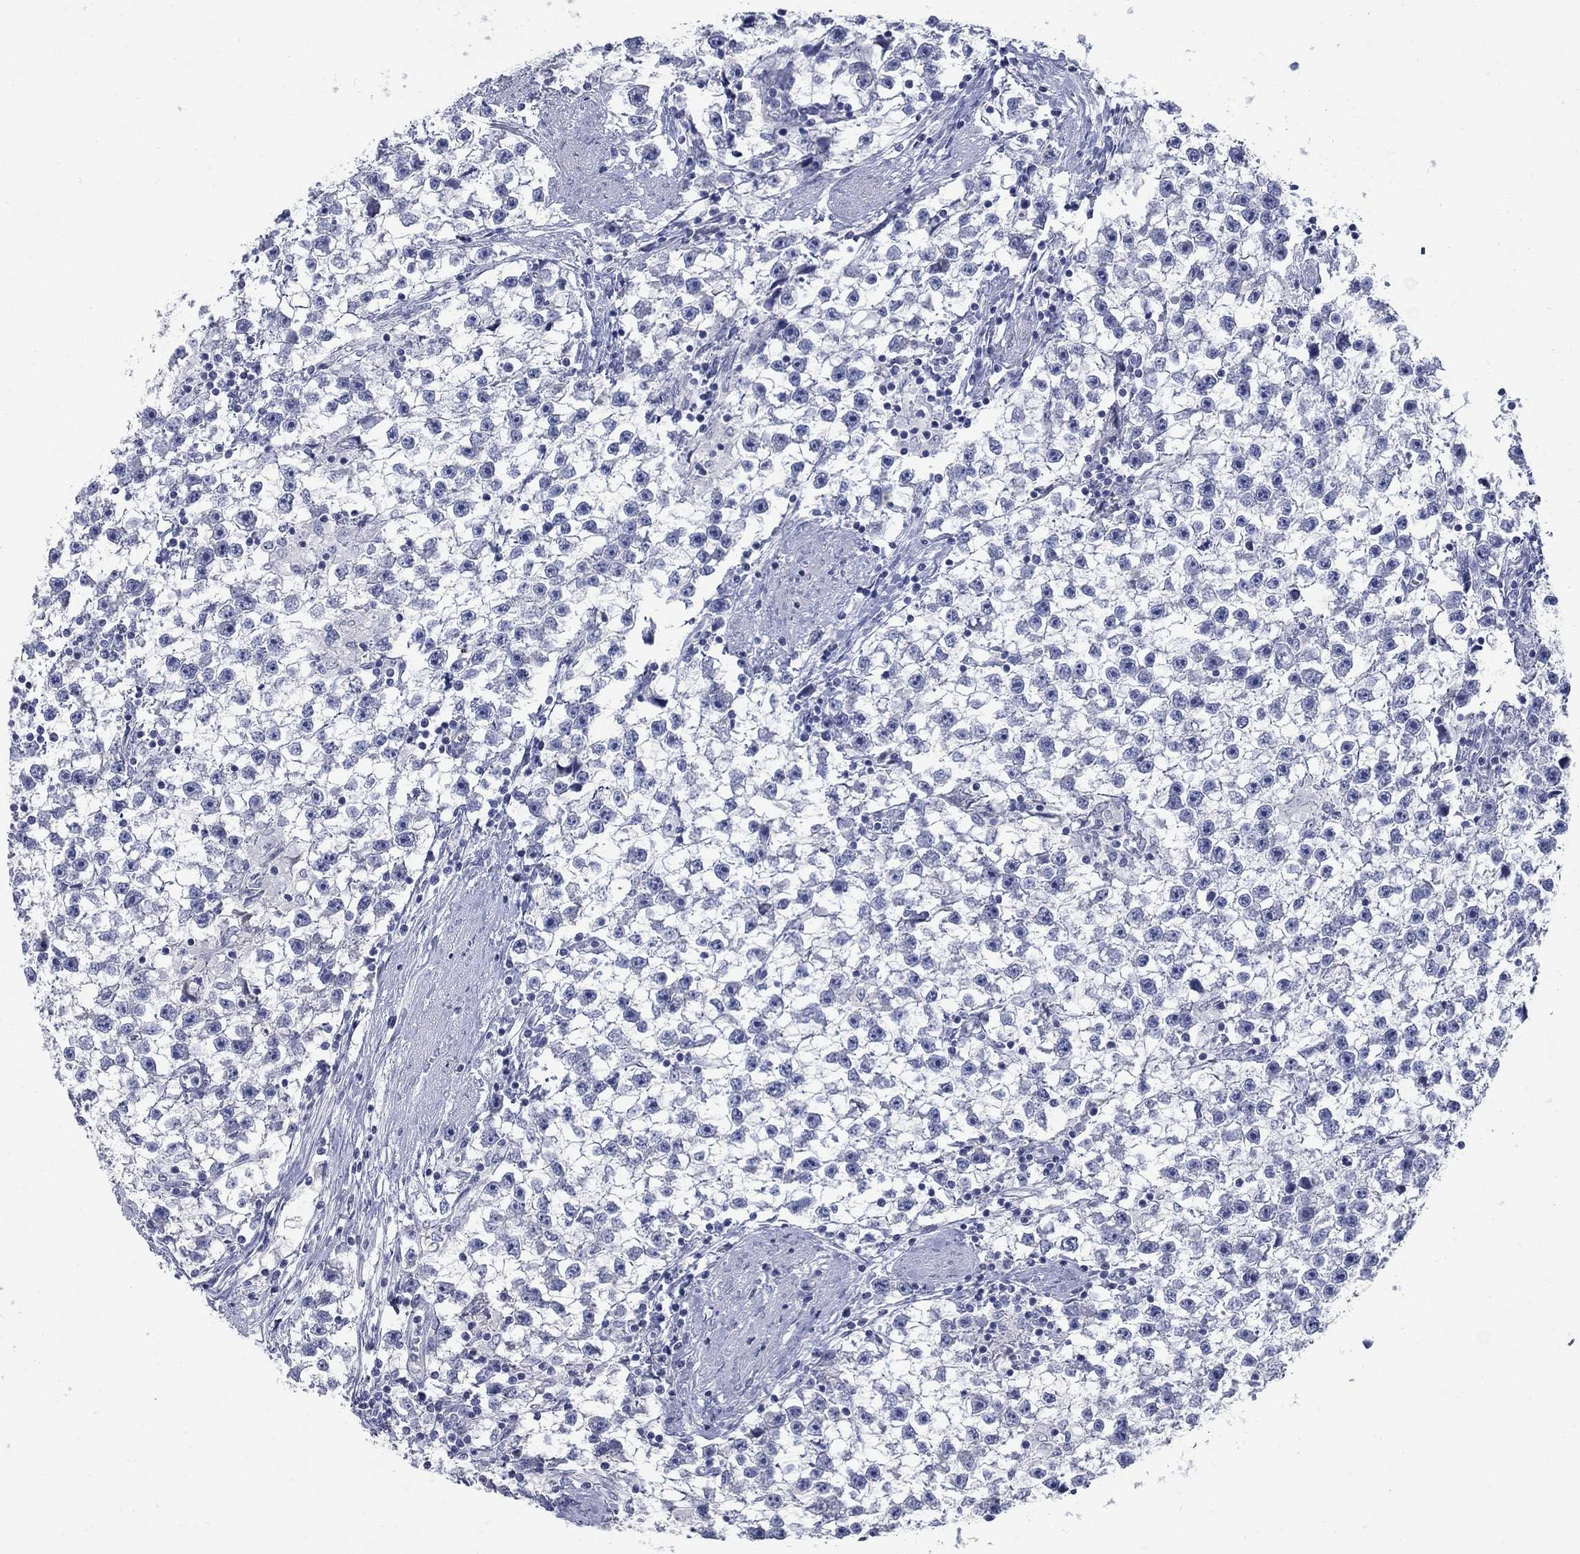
{"staining": {"intensity": "negative", "quantity": "none", "location": "none"}, "tissue": "testis cancer", "cell_type": "Tumor cells", "image_type": "cancer", "snomed": [{"axis": "morphology", "description": "Seminoma, NOS"}, {"axis": "topography", "description": "Testis"}], "caption": "Tumor cells are negative for brown protein staining in seminoma (testis).", "gene": "DNER", "patient": {"sex": "male", "age": 59}}